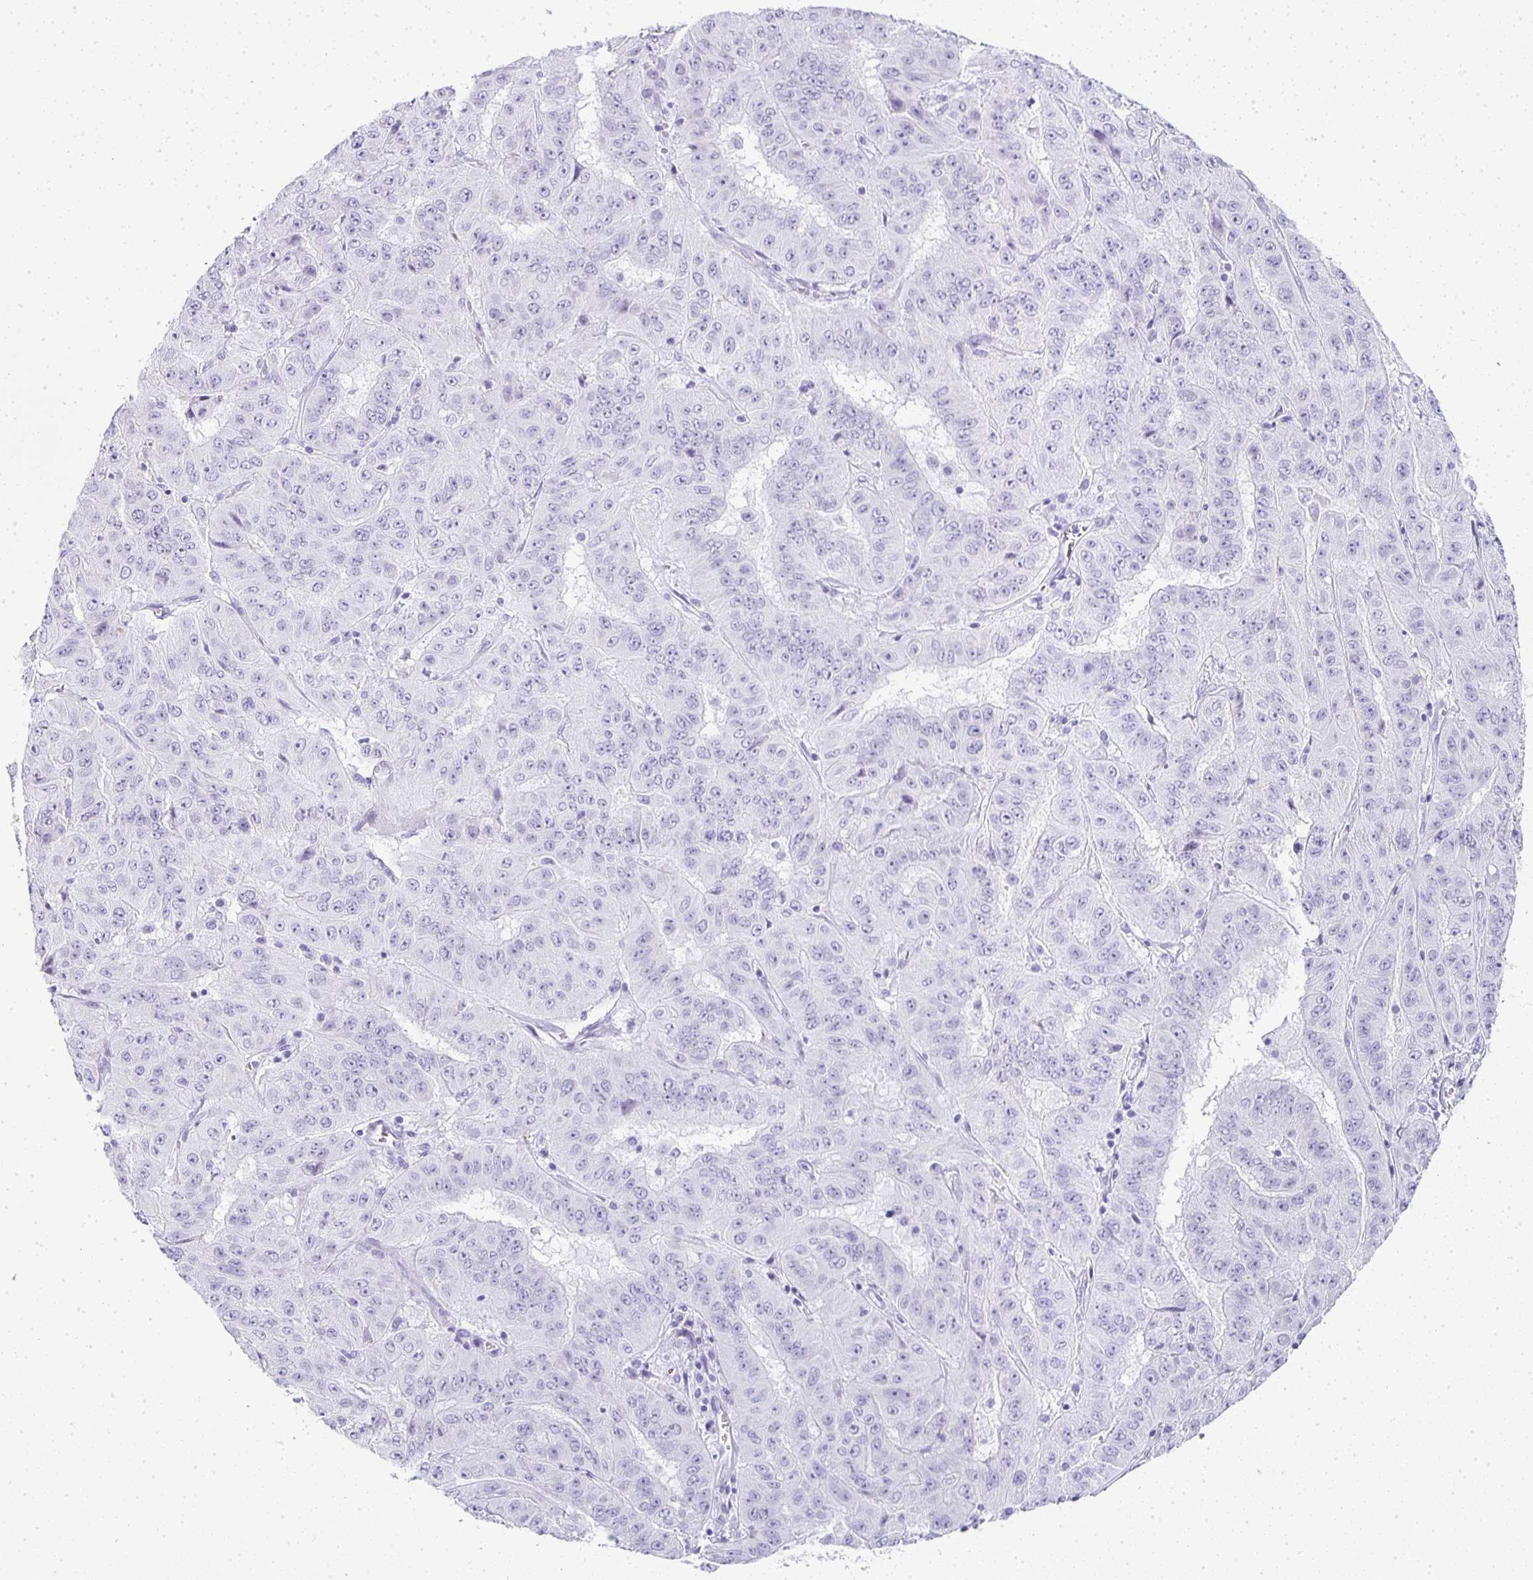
{"staining": {"intensity": "negative", "quantity": "none", "location": "none"}, "tissue": "pancreatic cancer", "cell_type": "Tumor cells", "image_type": "cancer", "snomed": [{"axis": "morphology", "description": "Adenocarcinoma, NOS"}, {"axis": "topography", "description": "Pancreas"}], "caption": "The IHC histopathology image has no significant staining in tumor cells of pancreatic cancer (adenocarcinoma) tissue.", "gene": "TPSD1", "patient": {"sex": "male", "age": 63}}